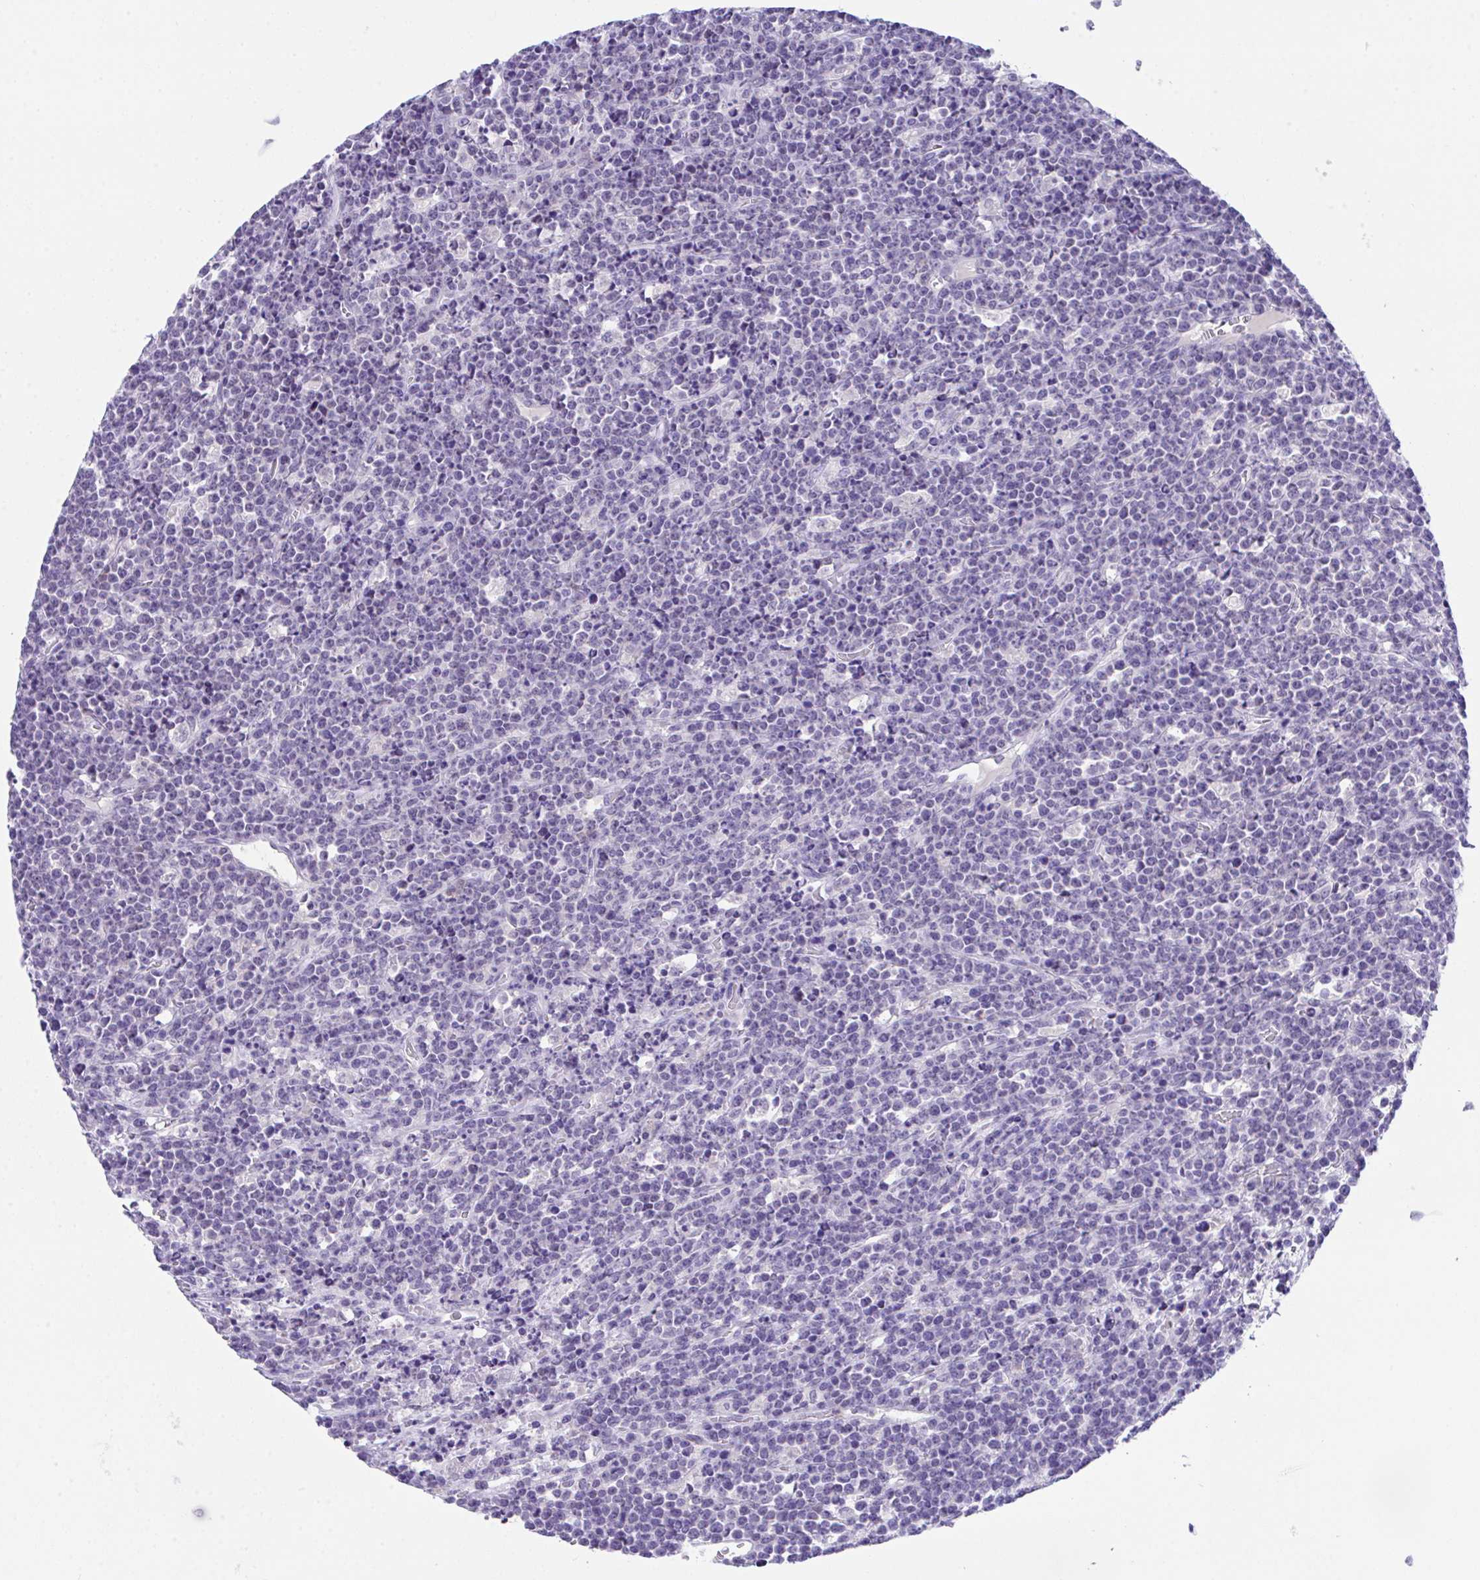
{"staining": {"intensity": "negative", "quantity": "none", "location": "none"}, "tissue": "lymphoma", "cell_type": "Tumor cells", "image_type": "cancer", "snomed": [{"axis": "morphology", "description": "Malignant lymphoma, non-Hodgkin's type, High grade"}, {"axis": "topography", "description": "Ovary"}], "caption": "Human malignant lymphoma, non-Hodgkin's type (high-grade) stained for a protein using IHC displays no expression in tumor cells.", "gene": "HOXB4", "patient": {"sex": "female", "age": 56}}